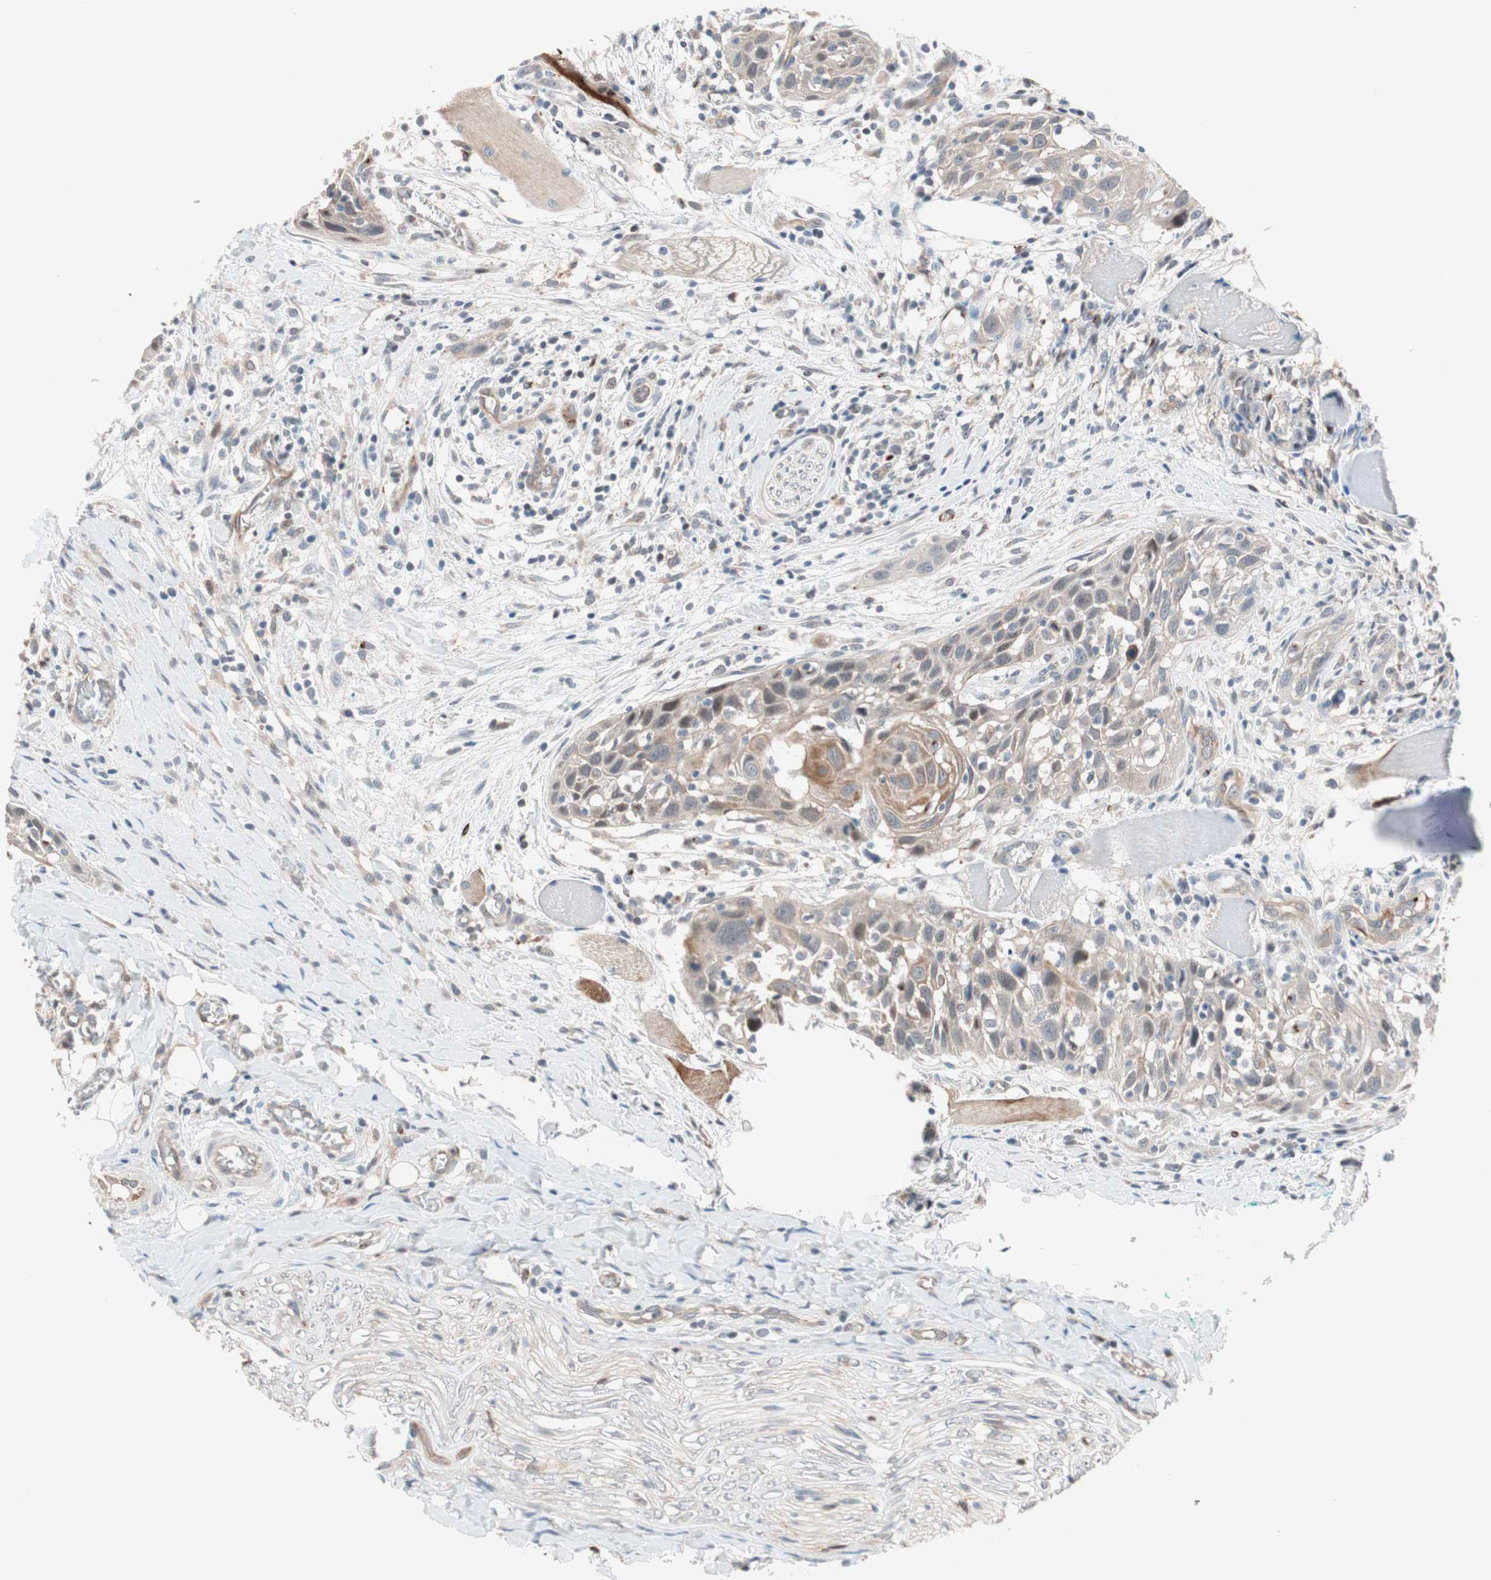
{"staining": {"intensity": "weak", "quantity": "25%-75%", "location": "cytoplasmic/membranous"}, "tissue": "head and neck cancer", "cell_type": "Tumor cells", "image_type": "cancer", "snomed": [{"axis": "morphology", "description": "Normal tissue, NOS"}, {"axis": "morphology", "description": "Squamous cell carcinoma, NOS"}, {"axis": "topography", "description": "Oral tissue"}, {"axis": "topography", "description": "Head-Neck"}], "caption": "Weak cytoplasmic/membranous protein positivity is identified in approximately 25%-75% of tumor cells in head and neck cancer (squamous cell carcinoma).", "gene": "PIK3R3", "patient": {"sex": "female", "age": 50}}